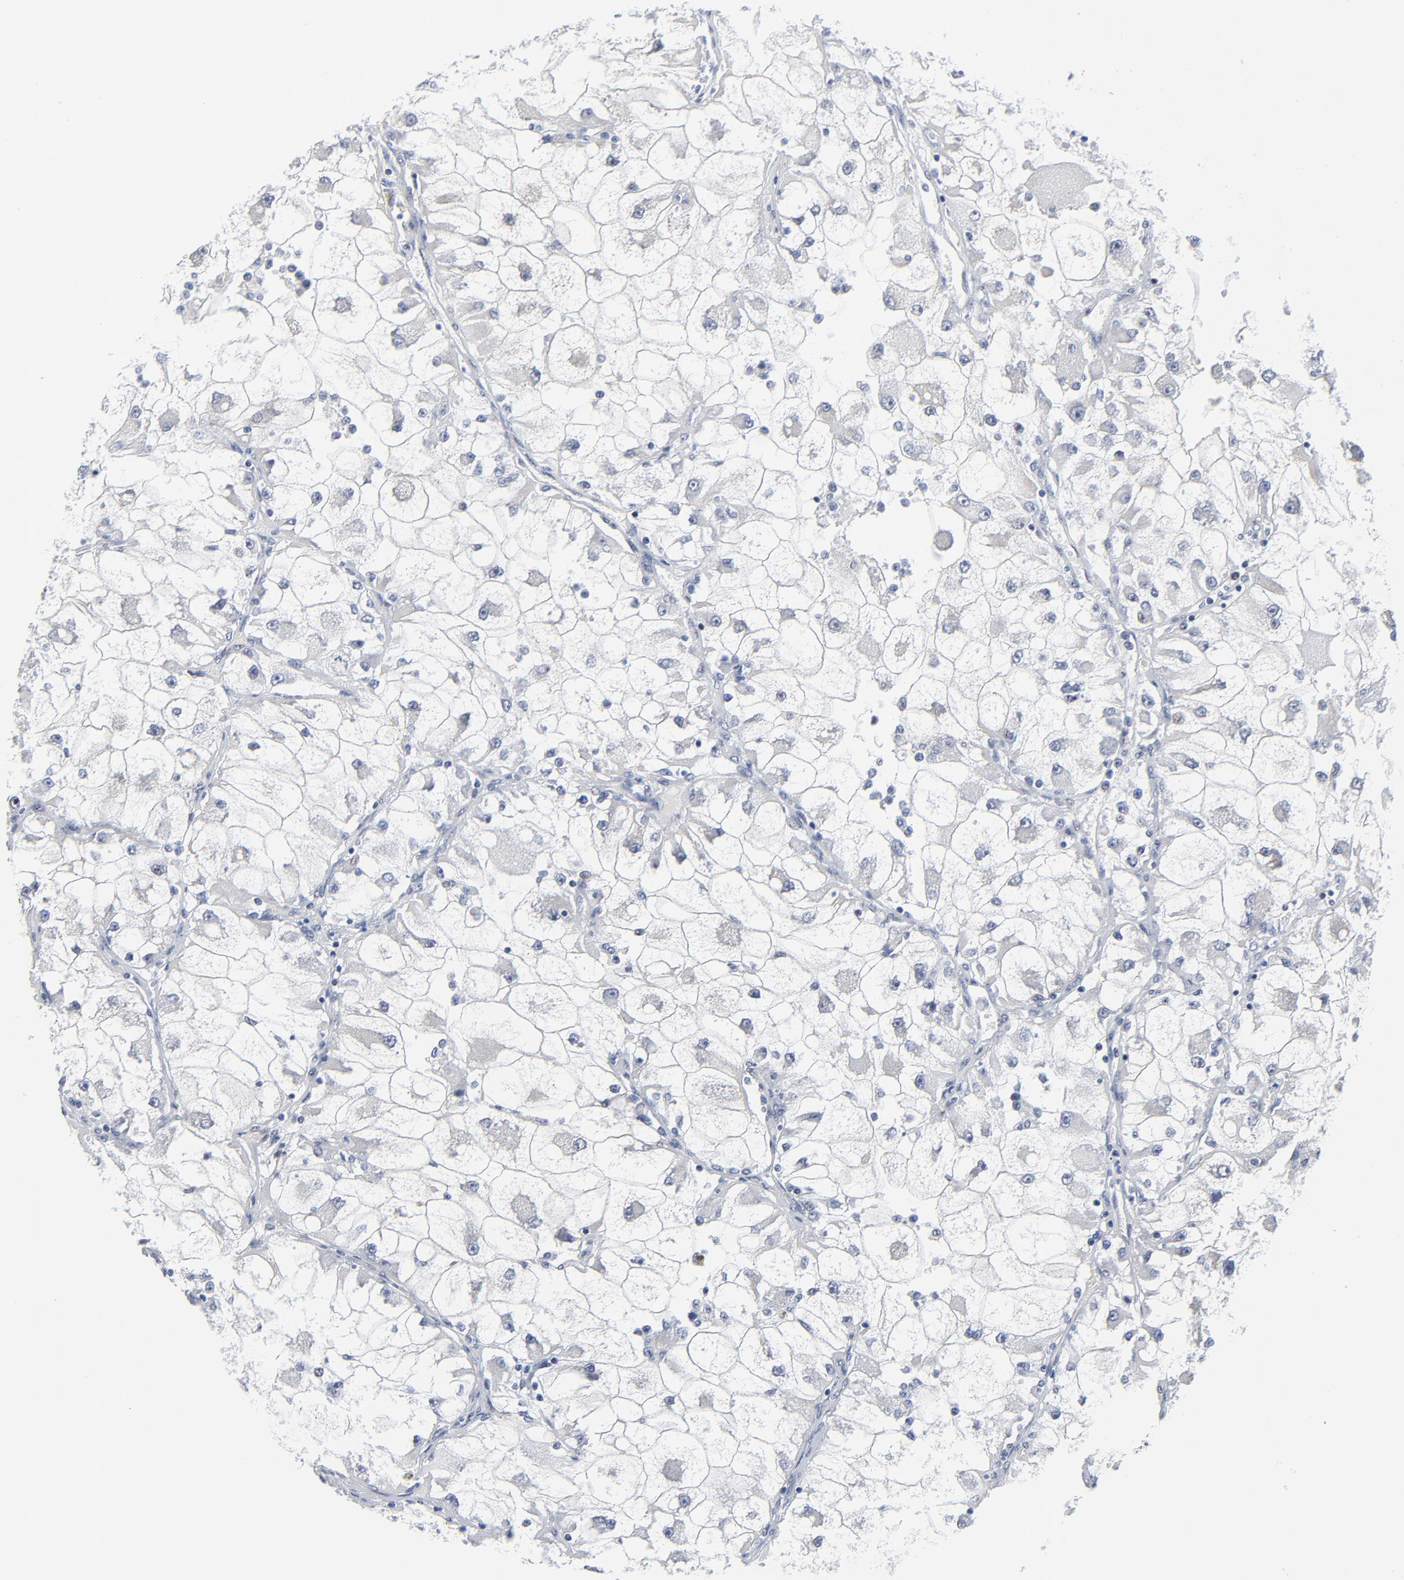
{"staining": {"intensity": "negative", "quantity": "none", "location": "none"}, "tissue": "renal cancer", "cell_type": "Tumor cells", "image_type": "cancer", "snomed": [{"axis": "morphology", "description": "Adenocarcinoma, NOS"}, {"axis": "topography", "description": "Kidney"}], "caption": "Immunohistochemistry of human renal cancer (adenocarcinoma) exhibits no staining in tumor cells. (Immunohistochemistry, brightfield microscopy, high magnification).", "gene": "ZNF589", "patient": {"sex": "female", "age": 73}}